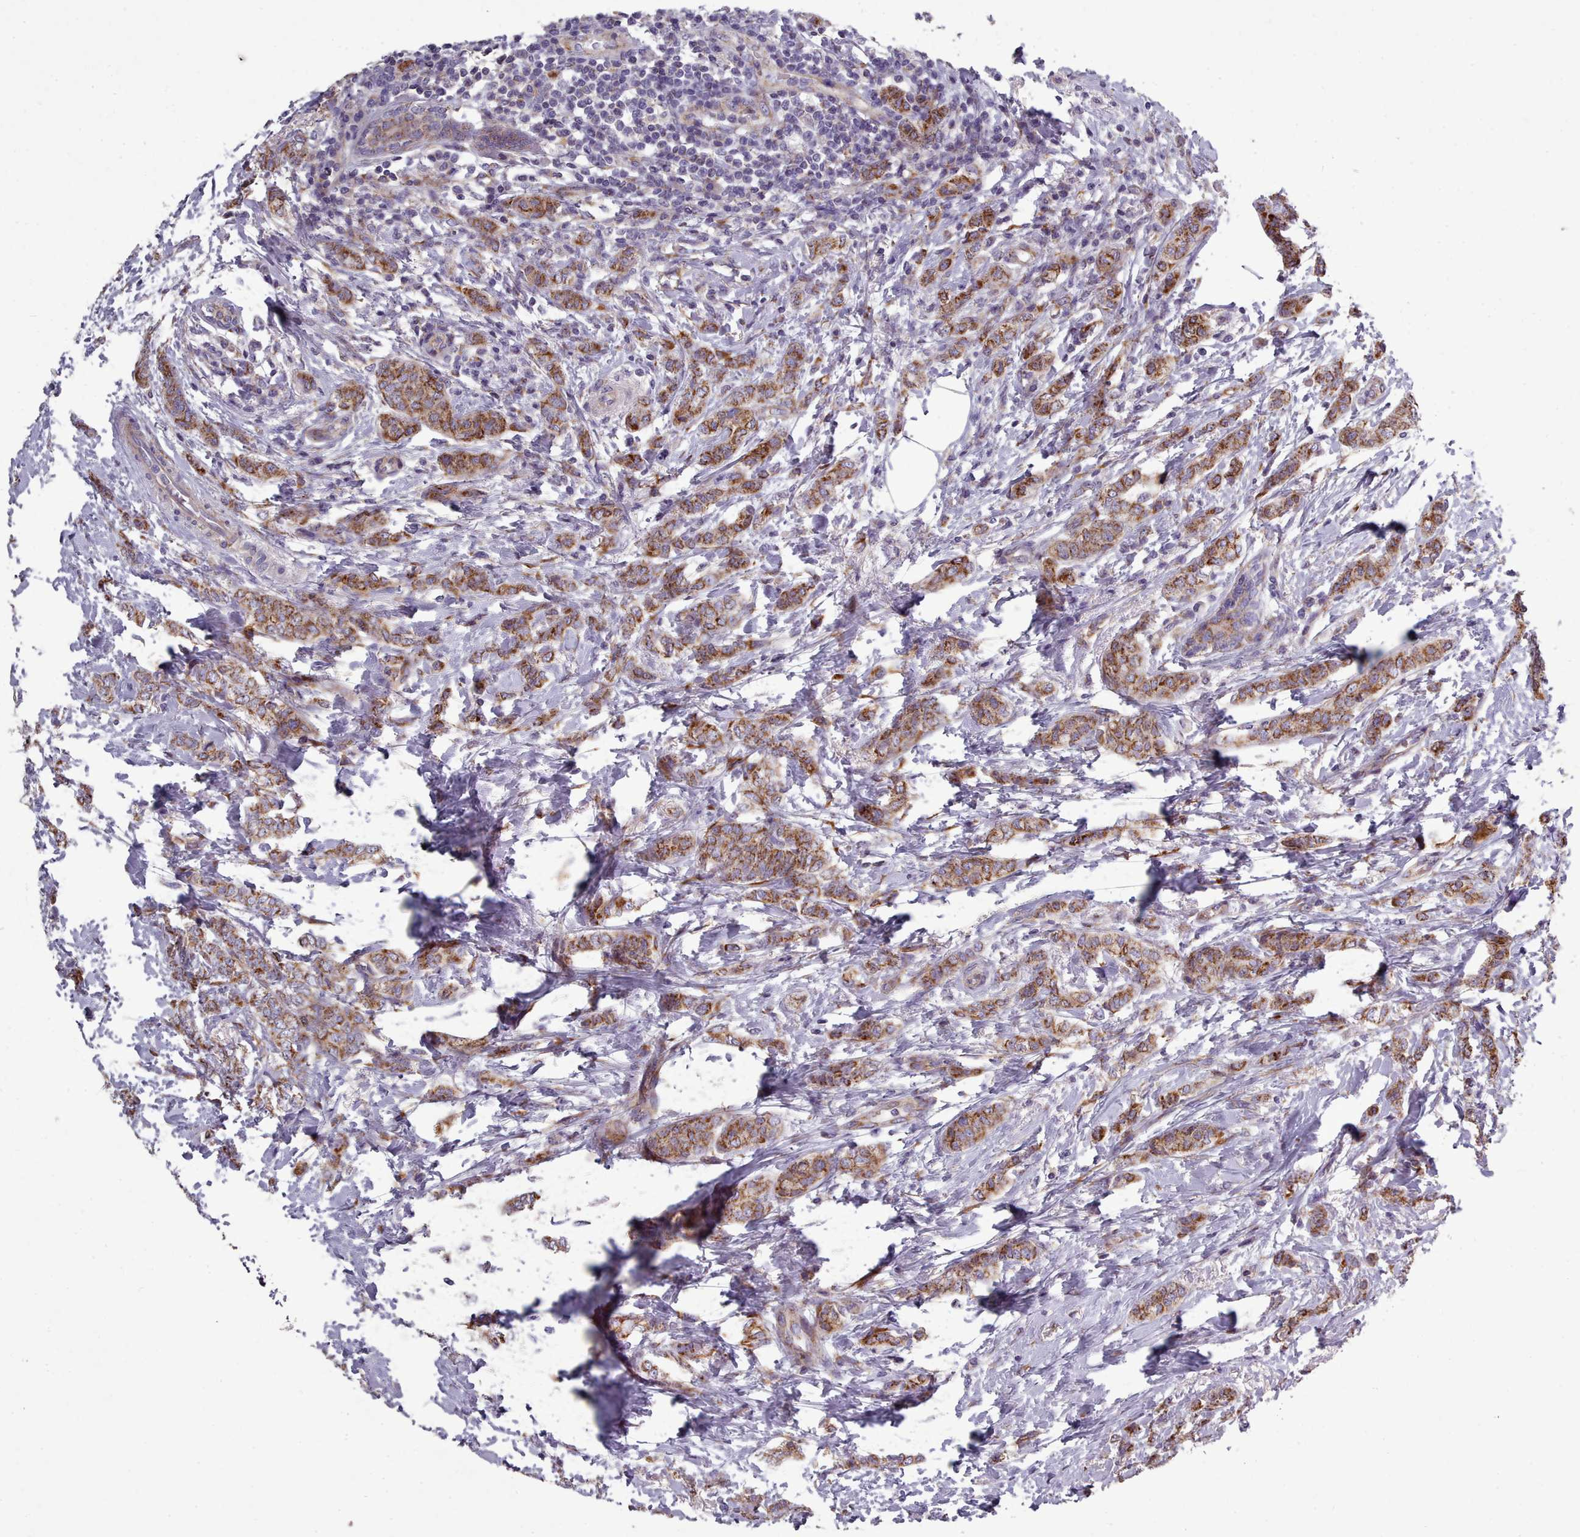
{"staining": {"intensity": "moderate", "quantity": ">75%", "location": "cytoplasmic/membranous"}, "tissue": "breast cancer", "cell_type": "Tumor cells", "image_type": "cancer", "snomed": [{"axis": "morphology", "description": "Duct carcinoma"}, {"axis": "topography", "description": "Breast"}], "caption": "This is a photomicrograph of immunohistochemistry staining of breast intraductal carcinoma, which shows moderate expression in the cytoplasmic/membranous of tumor cells.", "gene": "FKBP10", "patient": {"sex": "female", "age": 72}}